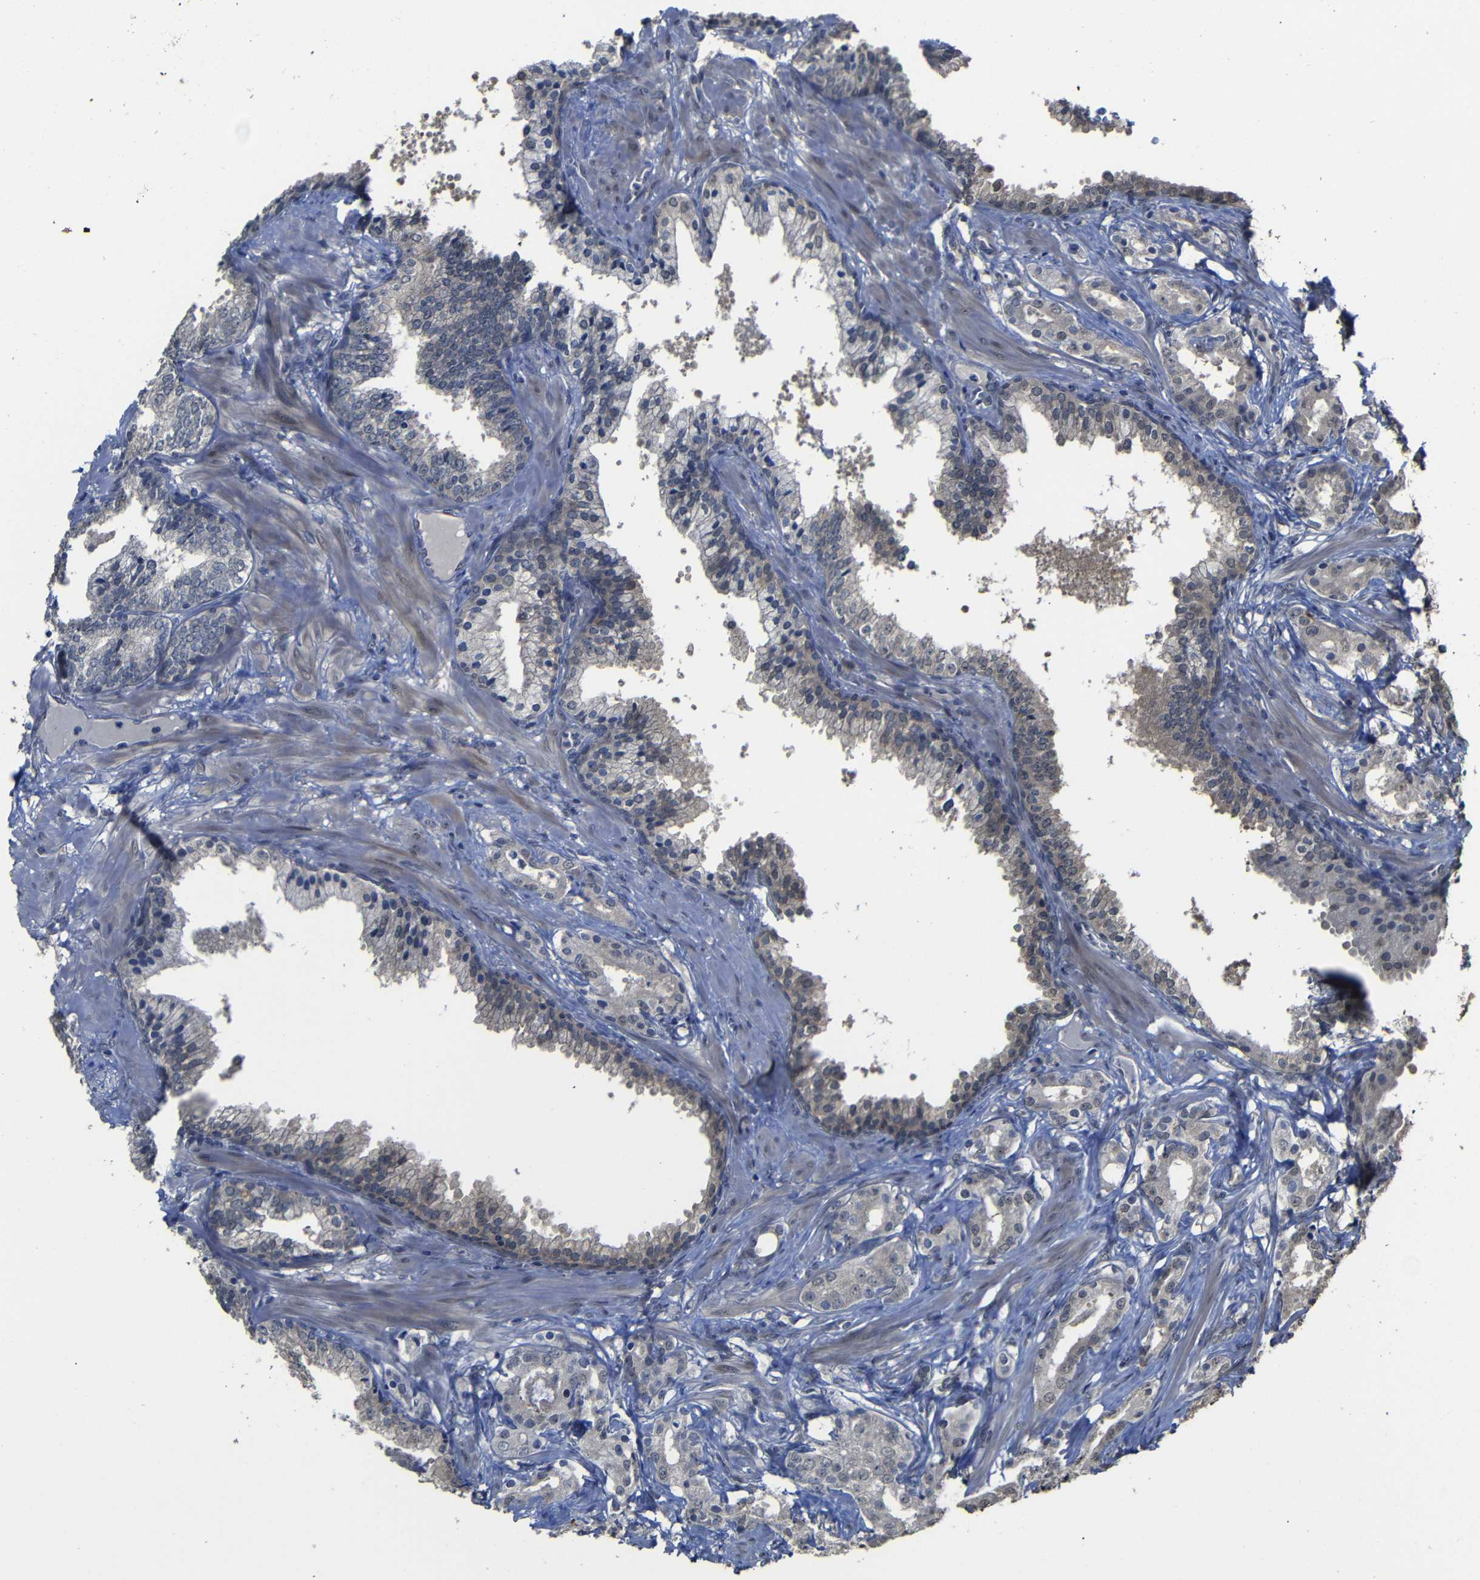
{"staining": {"intensity": "weak", "quantity": "<25%", "location": "cytoplasmic/membranous"}, "tissue": "prostate cancer", "cell_type": "Tumor cells", "image_type": "cancer", "snomed": [{"axis": "morphology", "description": "Adenocarcinoma, Low grade"}, {"axis": "topography", "description": "Prostate"}], "caption": "Immunohistochemical staining of prostate adenocarcinoma (low-grade) demonstrates no significant positivity in tumor cells.", "gene": "ATG12", "patient": {"sex": "male", "age": 59}}